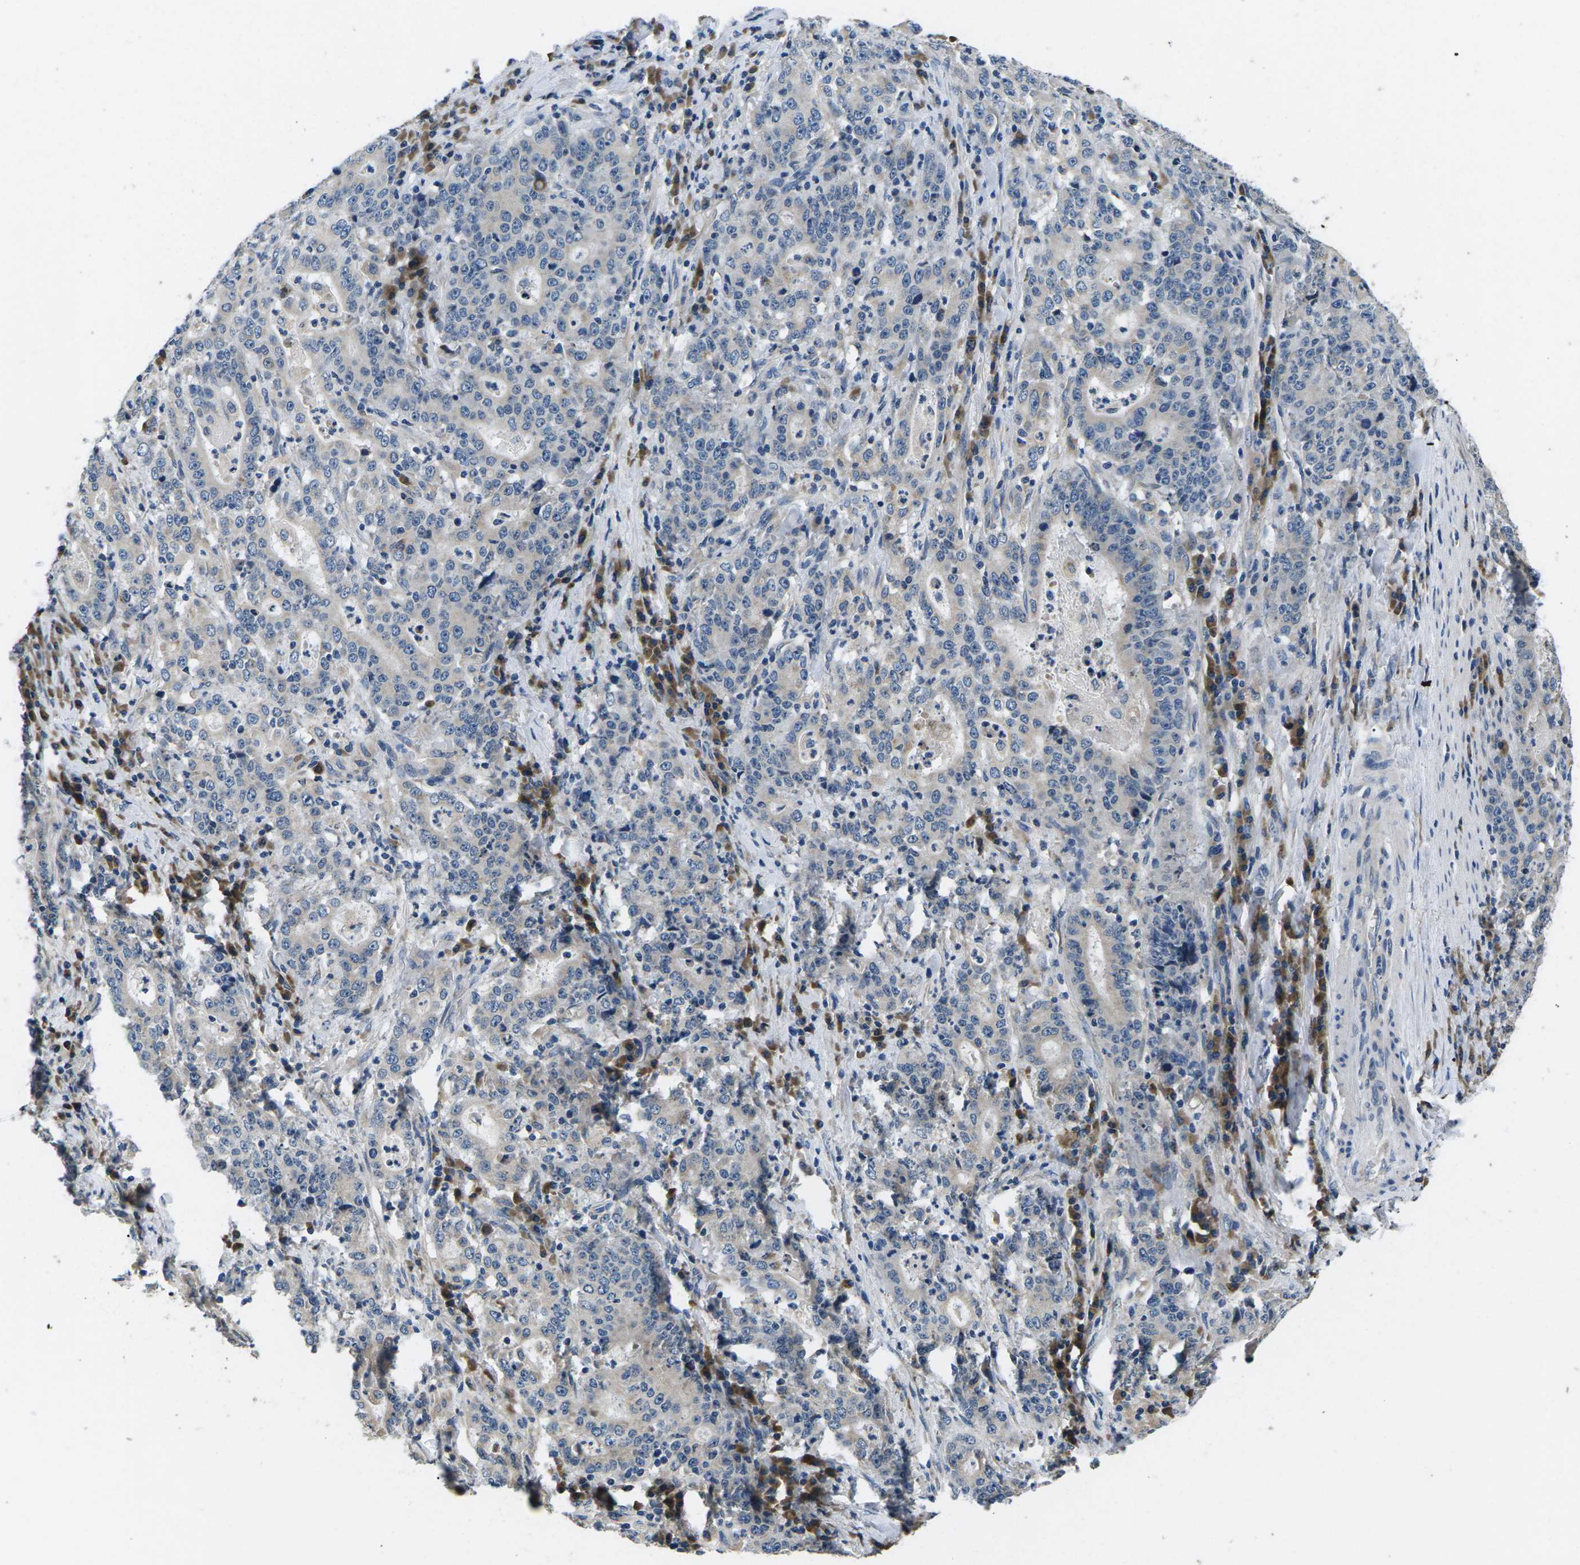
{"staining": {"intensity": "negative", "quantity": "none", "location": "none"}, "tissue": "stomach cancer", "cell_type": "Tumor cells", "image_type": "cancer", "snomed": [{"axis": "morphology", "description": "Normal tissue, NOS"}, {"axis": "morphology", "description": "Adenocarcinoma, NOS"}, {"axis": "topography", "description": "Stomach, upper"}, {"axis": "topography", "description": "Stomach"}], "caption": "Immunohistochemistry histopathology image of stomach cancer (adenocarcinoma) stained for a protein (brown), which reveals no positivity in tumor cells. (DAB immunohistochemistry visualized using brightfield microscopy, high magnification).", "gene": "ERGIC3", "patient": {"sex": "male", "age": 59}}